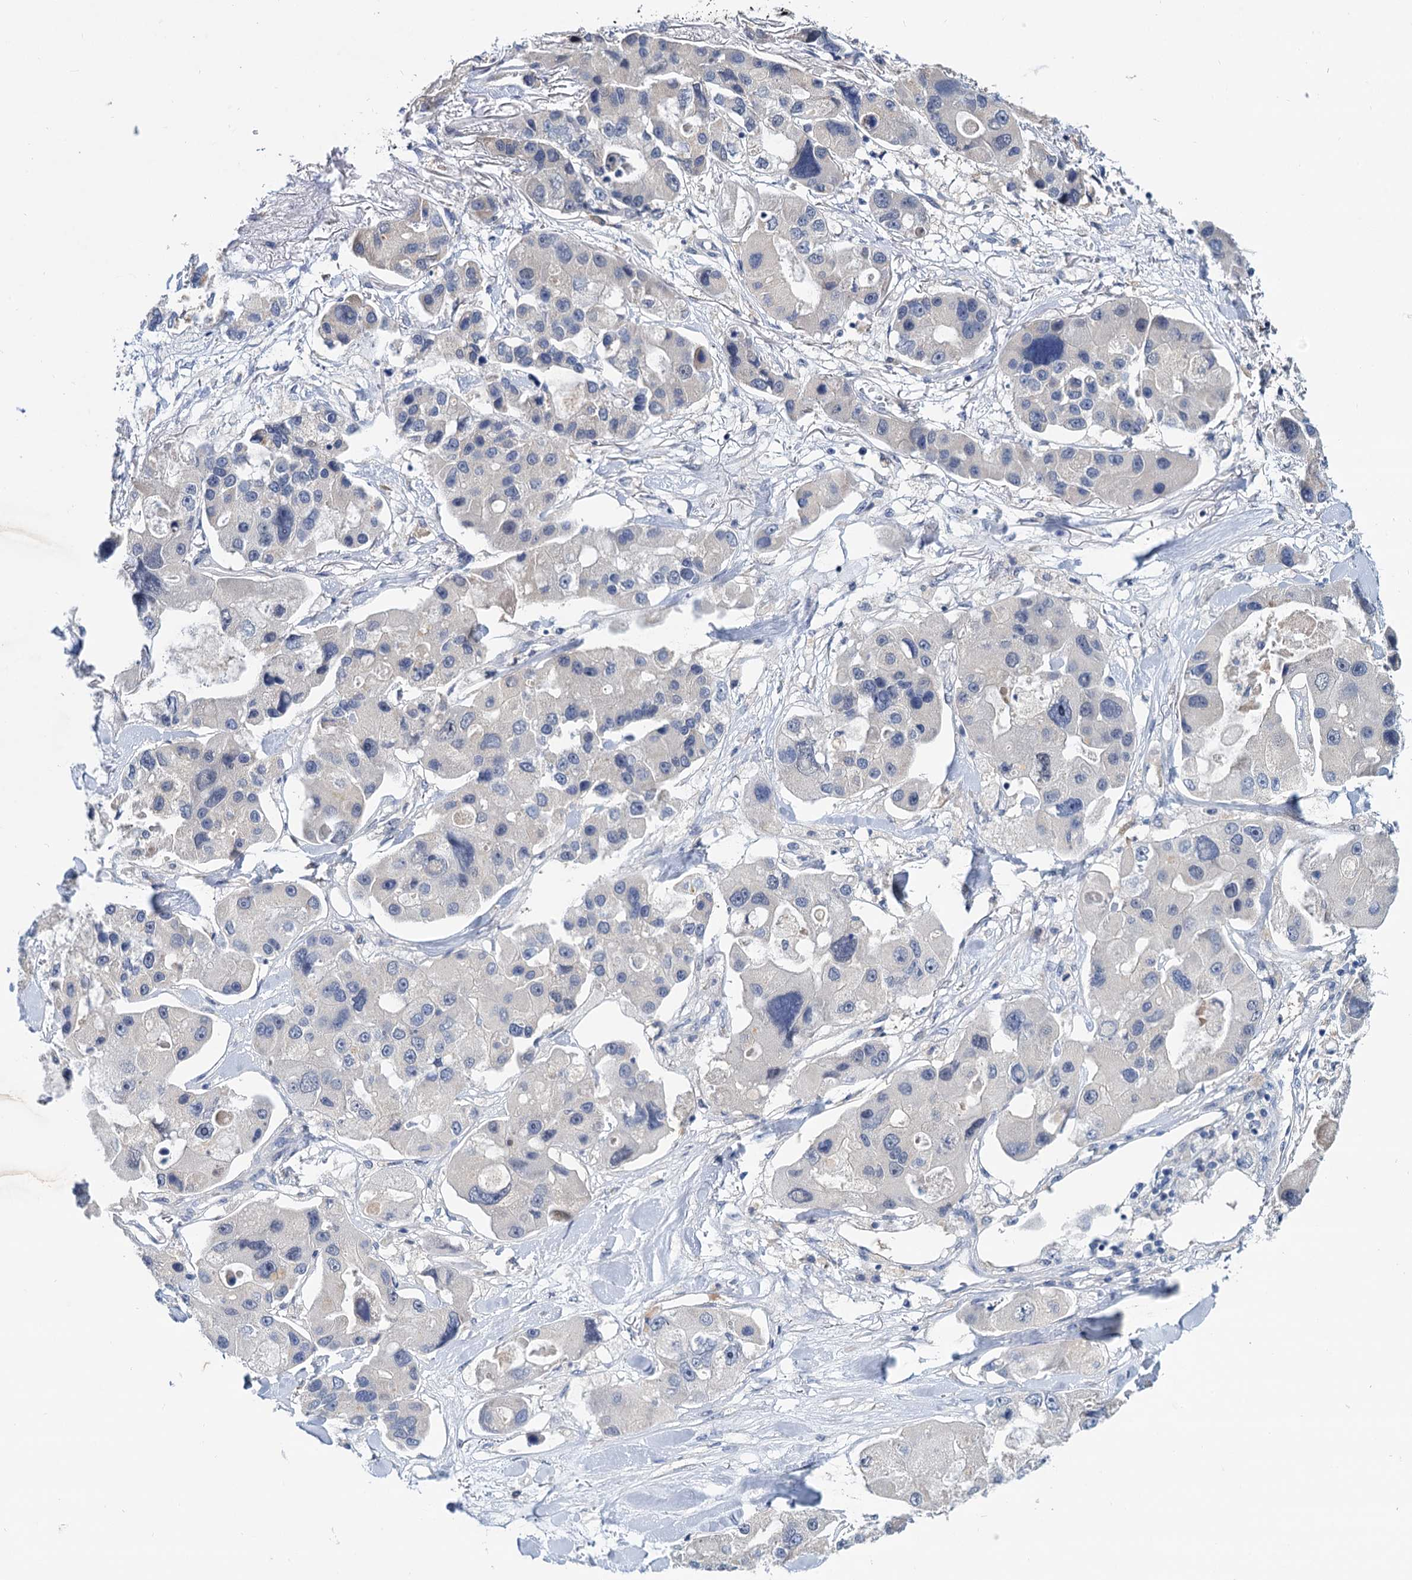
{"staining": {"intensity": "negative", "quantity": "none", "location": "none"}, "tissue": "lung cancer", "cell_type": "Tumor cells", "image_type": "cancer", "snomed": [{"axis": "morphology", "description": "Adenocarcinoma, NOS"}, {"axis": "topography", "description": "Lung"}], "caption": "Immunohistochemical staining of lung adenocarcinoma shows no significant positivity in tumor cells.", "gene": "ANKRD42", "patient": {"sex": "female", "age": 54}}